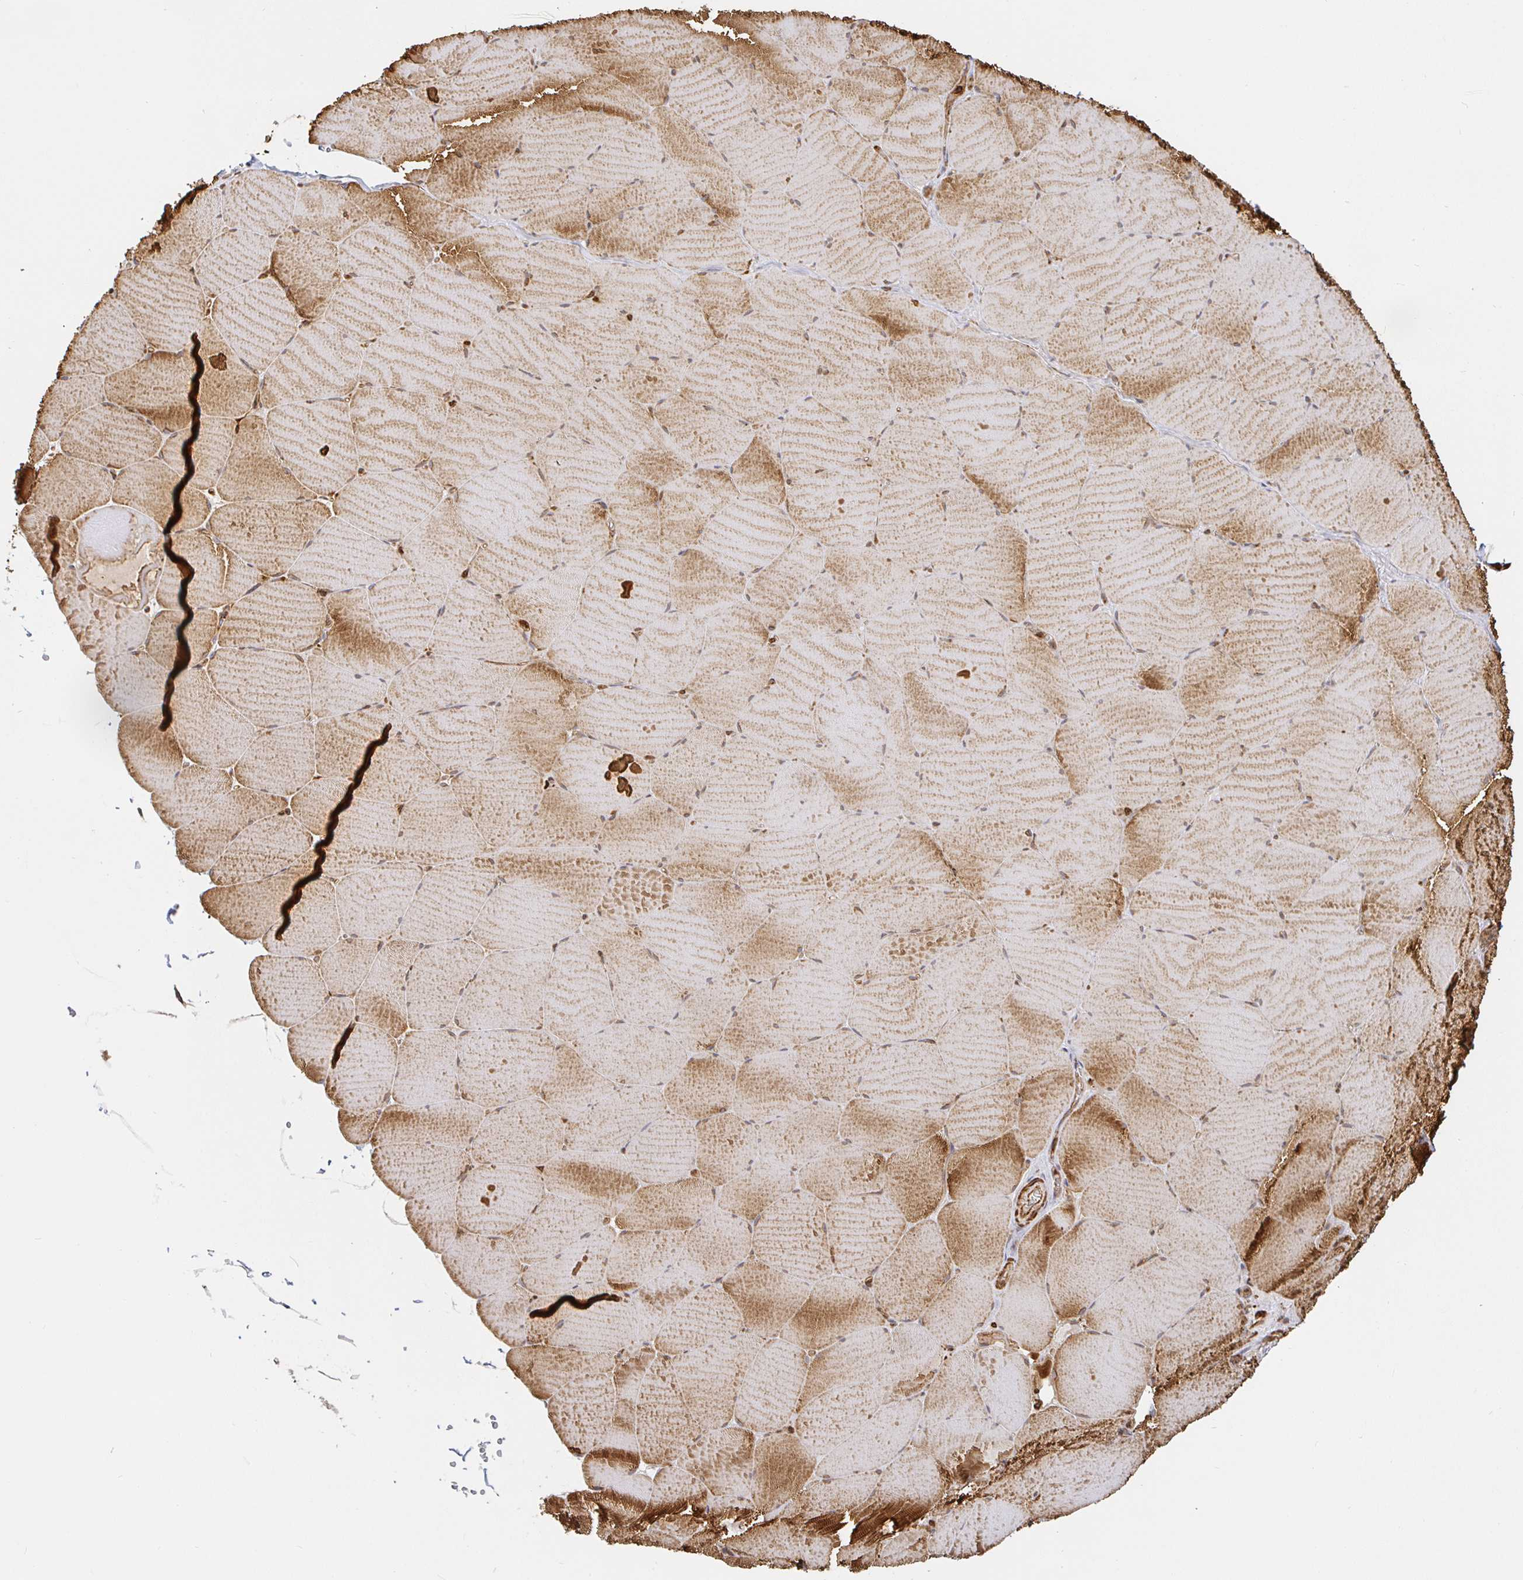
{"staining": {"intensity": "moderate", "quantity": "<25%", "location": "cytoplasmic/membranous"}, "tissue": "skeletal muscle", "cell_type": "Myocytes", "image_type": "normal", "snomed": [{"axis": "morphology", "description": "Normal tissue, NOS"}, {"axis": "topography", "description": "Skeletal muscle"}, {"axis": "topography", "description": "Head-Neck"}], "caption": "High-power microscopy captured an immunohistochemistry photomicrograph of unremarkable skeletal muscle, revealing moderate cytoplasmic/membranous positivity in approximately <25% of myocytes. Using DAB (3,3'-diaminobenzidine) (brown) and hematoxylin (blue) stains, captured at high magnification using brightfield microscopy.", "gene": "STRAP", "patient": {"sex": "male", "age": 66}}